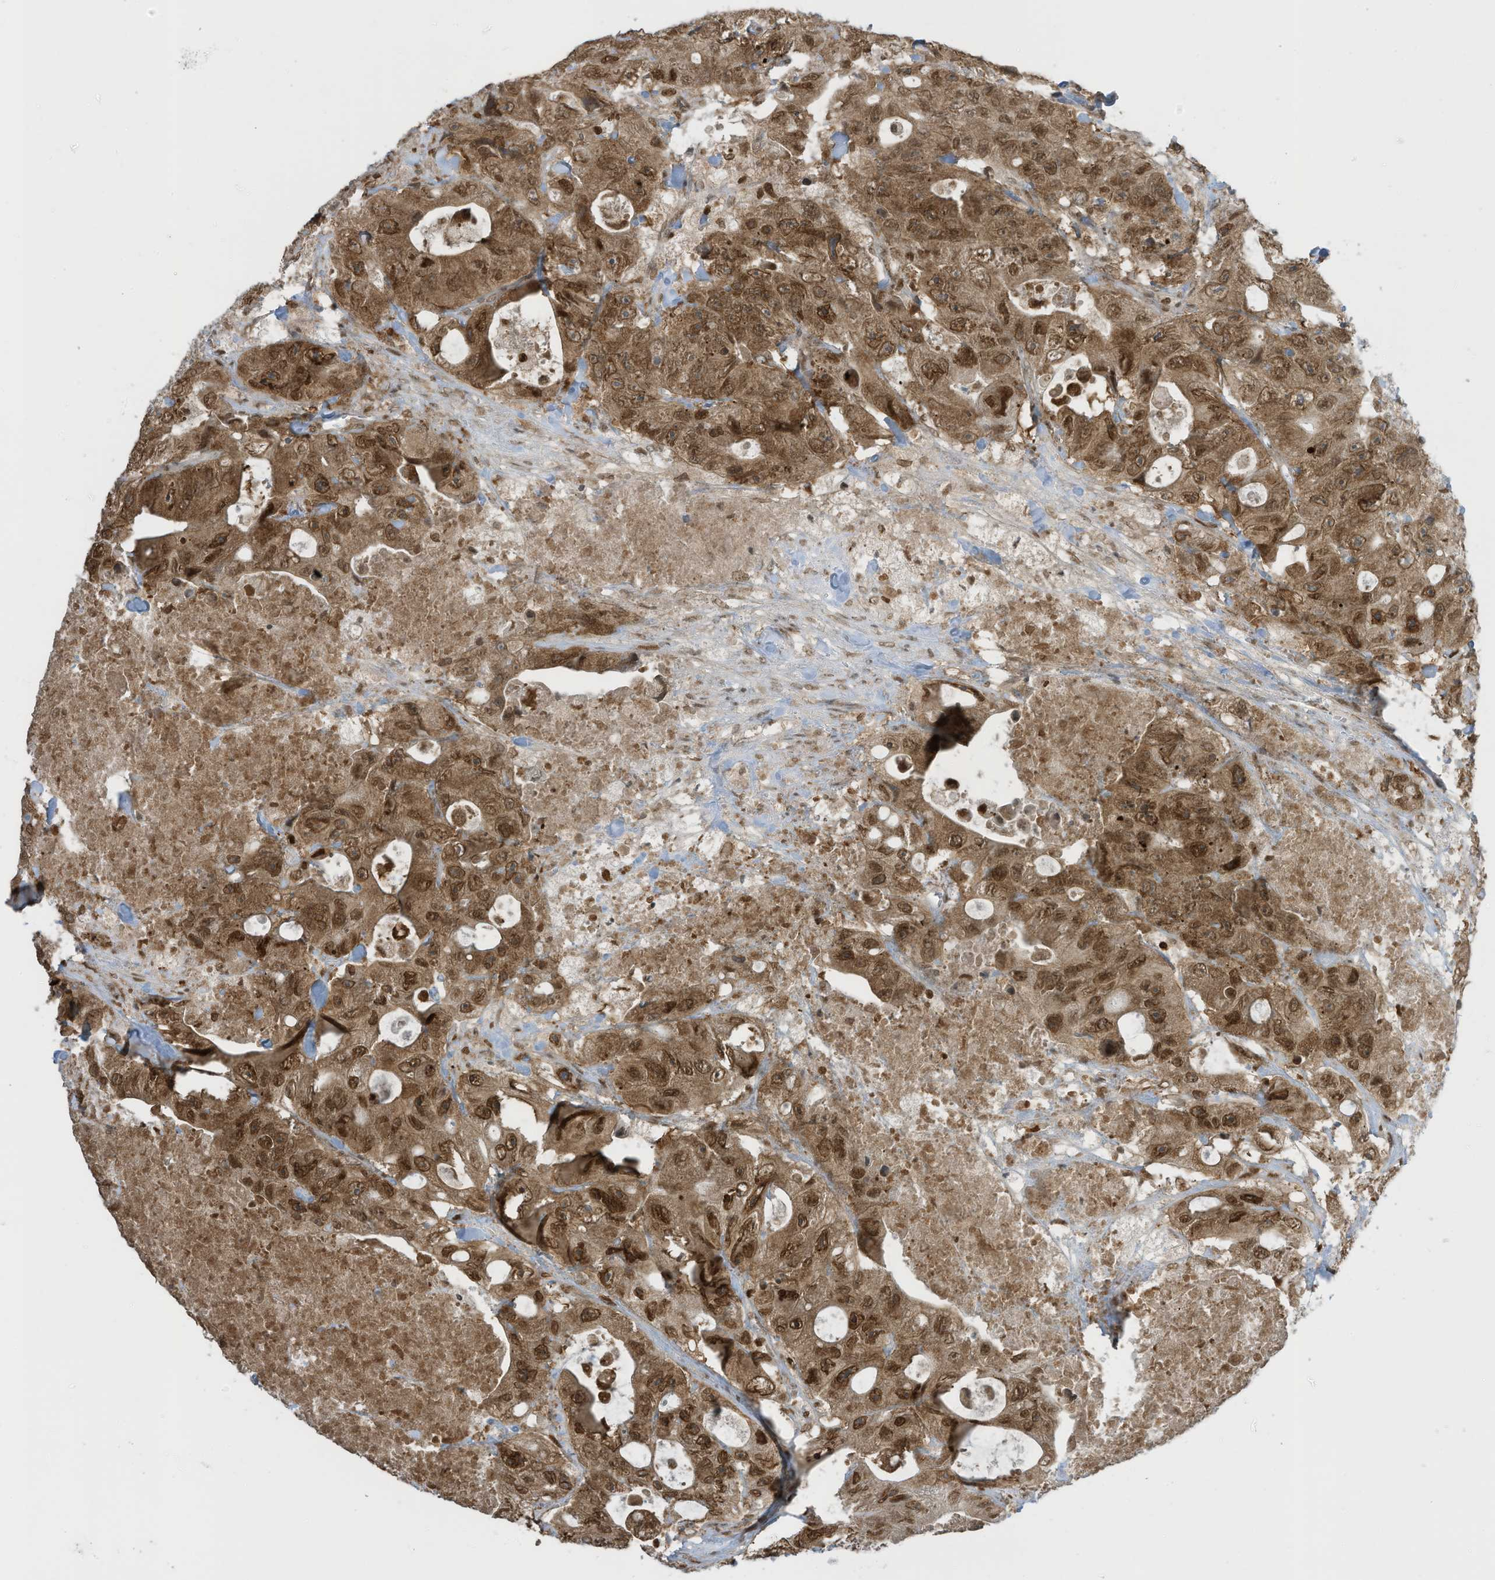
{"staining": {"intensity": "moderate", "quantity": ">75%", "location": "cytoplasmic/membranous,nuclear"}, "tissue": "colorectal cancer", "cell_type": "Tumor cells", "image_type": "cancer", "snomed": [{"axis": "morphology", "description": "Adenocarcinoma, NOS"}, {"axis": "topography", "description": "Colon"}], "caption": "A photomicrograph showing moderate cytoplasmic/membranous and nuclear expression in approximately >75% of tumor cells in colorectal cancer, as visualized by brown immunohistochemical staining.", "gene": "KPNB1", "patient": {"sex": "female", "age": 46}}